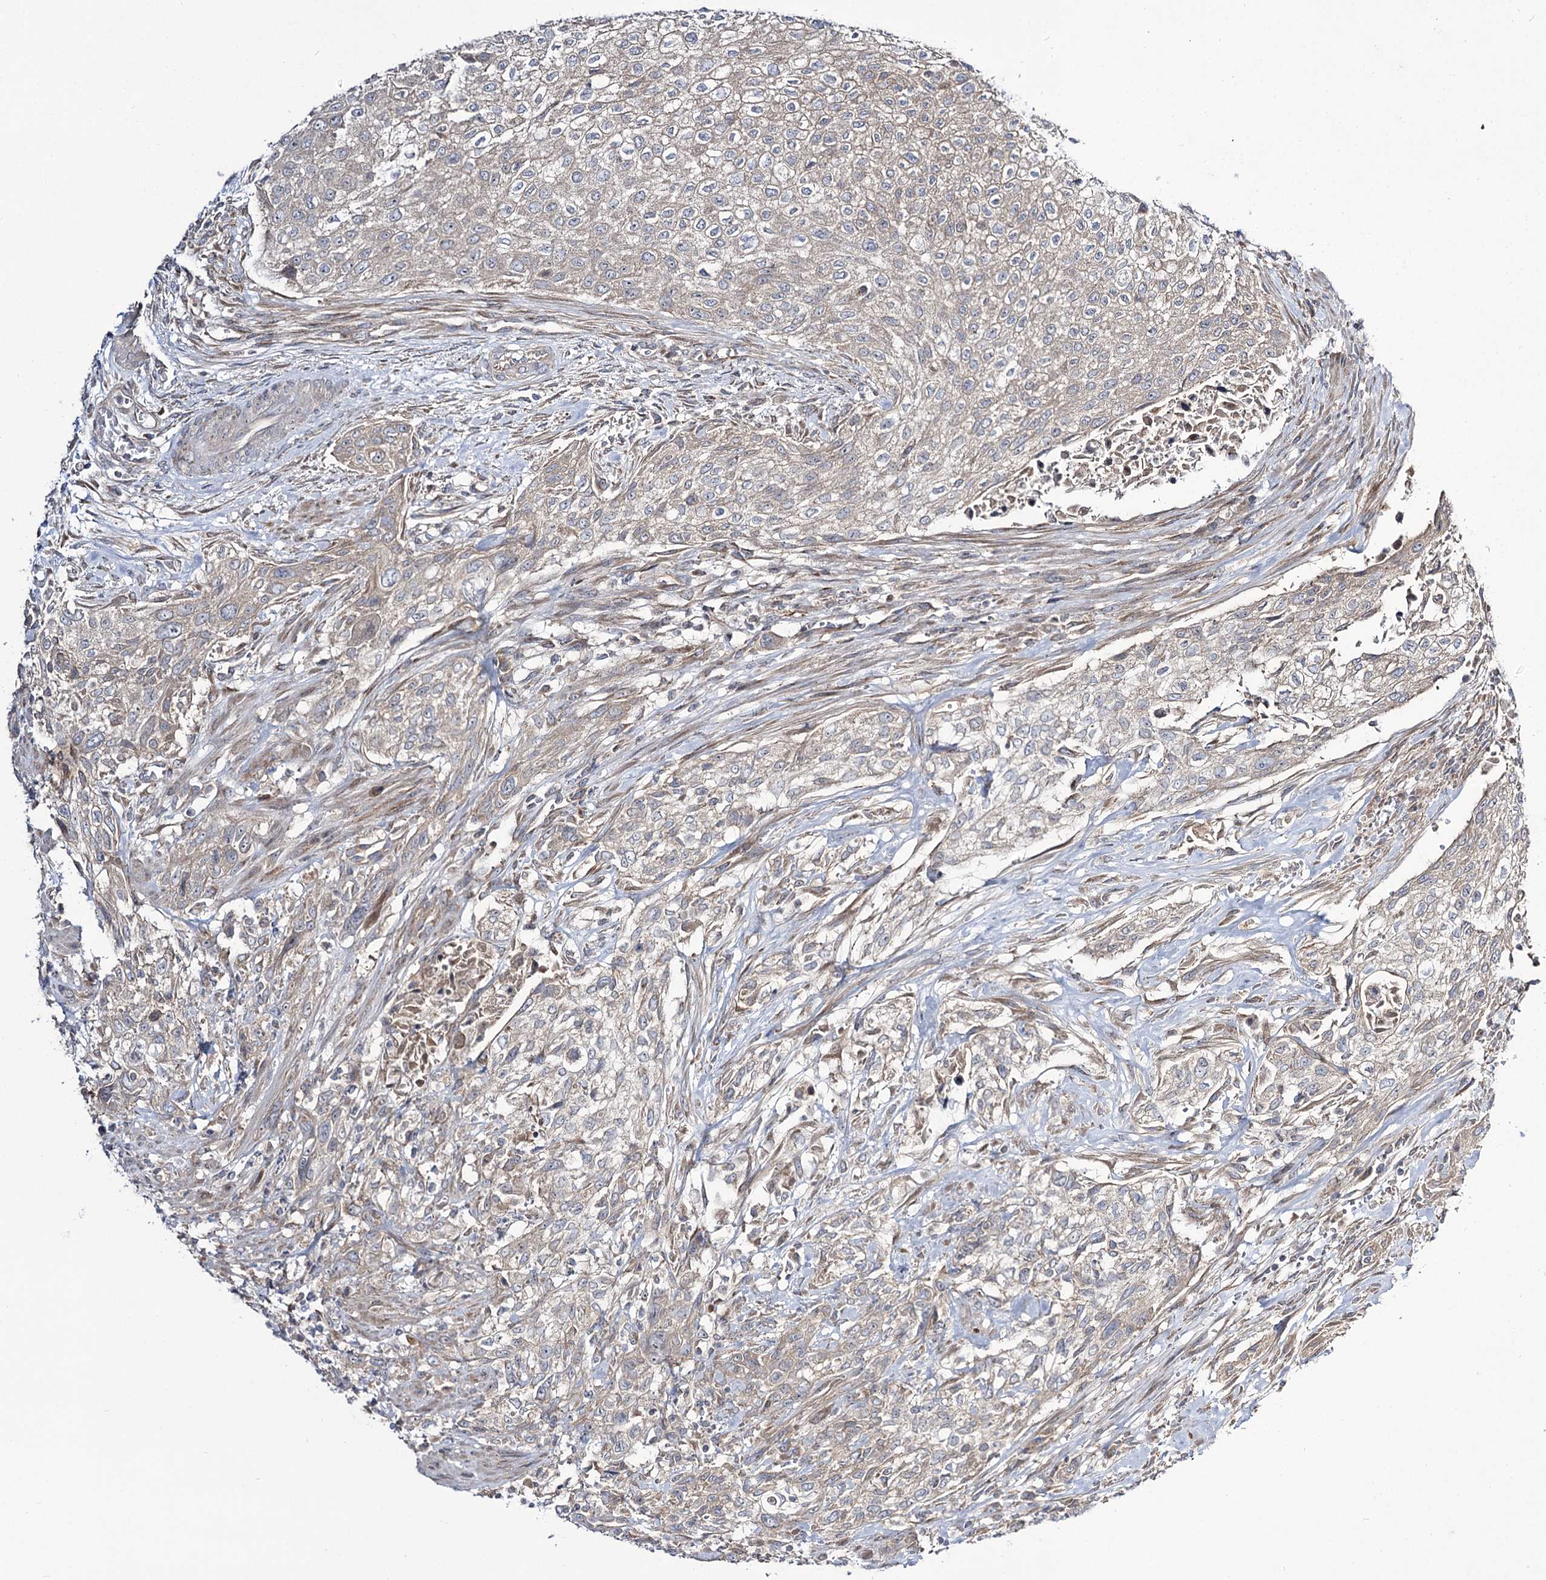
{"staining": {"intensity": "weak", "quantity": "<25%", "location": "cytoplasmic/membranous"}, "tissue": "urothelial cancer", "cell_type": "Tumor cells", "image_type": "cancer", "snomed": [{"axis": "morphology", "description": "Urothelial carcinoma, High grade"}, {"axis": "topography", "description": "Urinary bladder"}], "caption": "IHC micrograph of neoplastic tissue: human urothelial cancer stained with DAB reveals no significant protein positivity in tumor cells.", "gene": "C11orf80", "patient": {"sex": "male", "age": 35}}